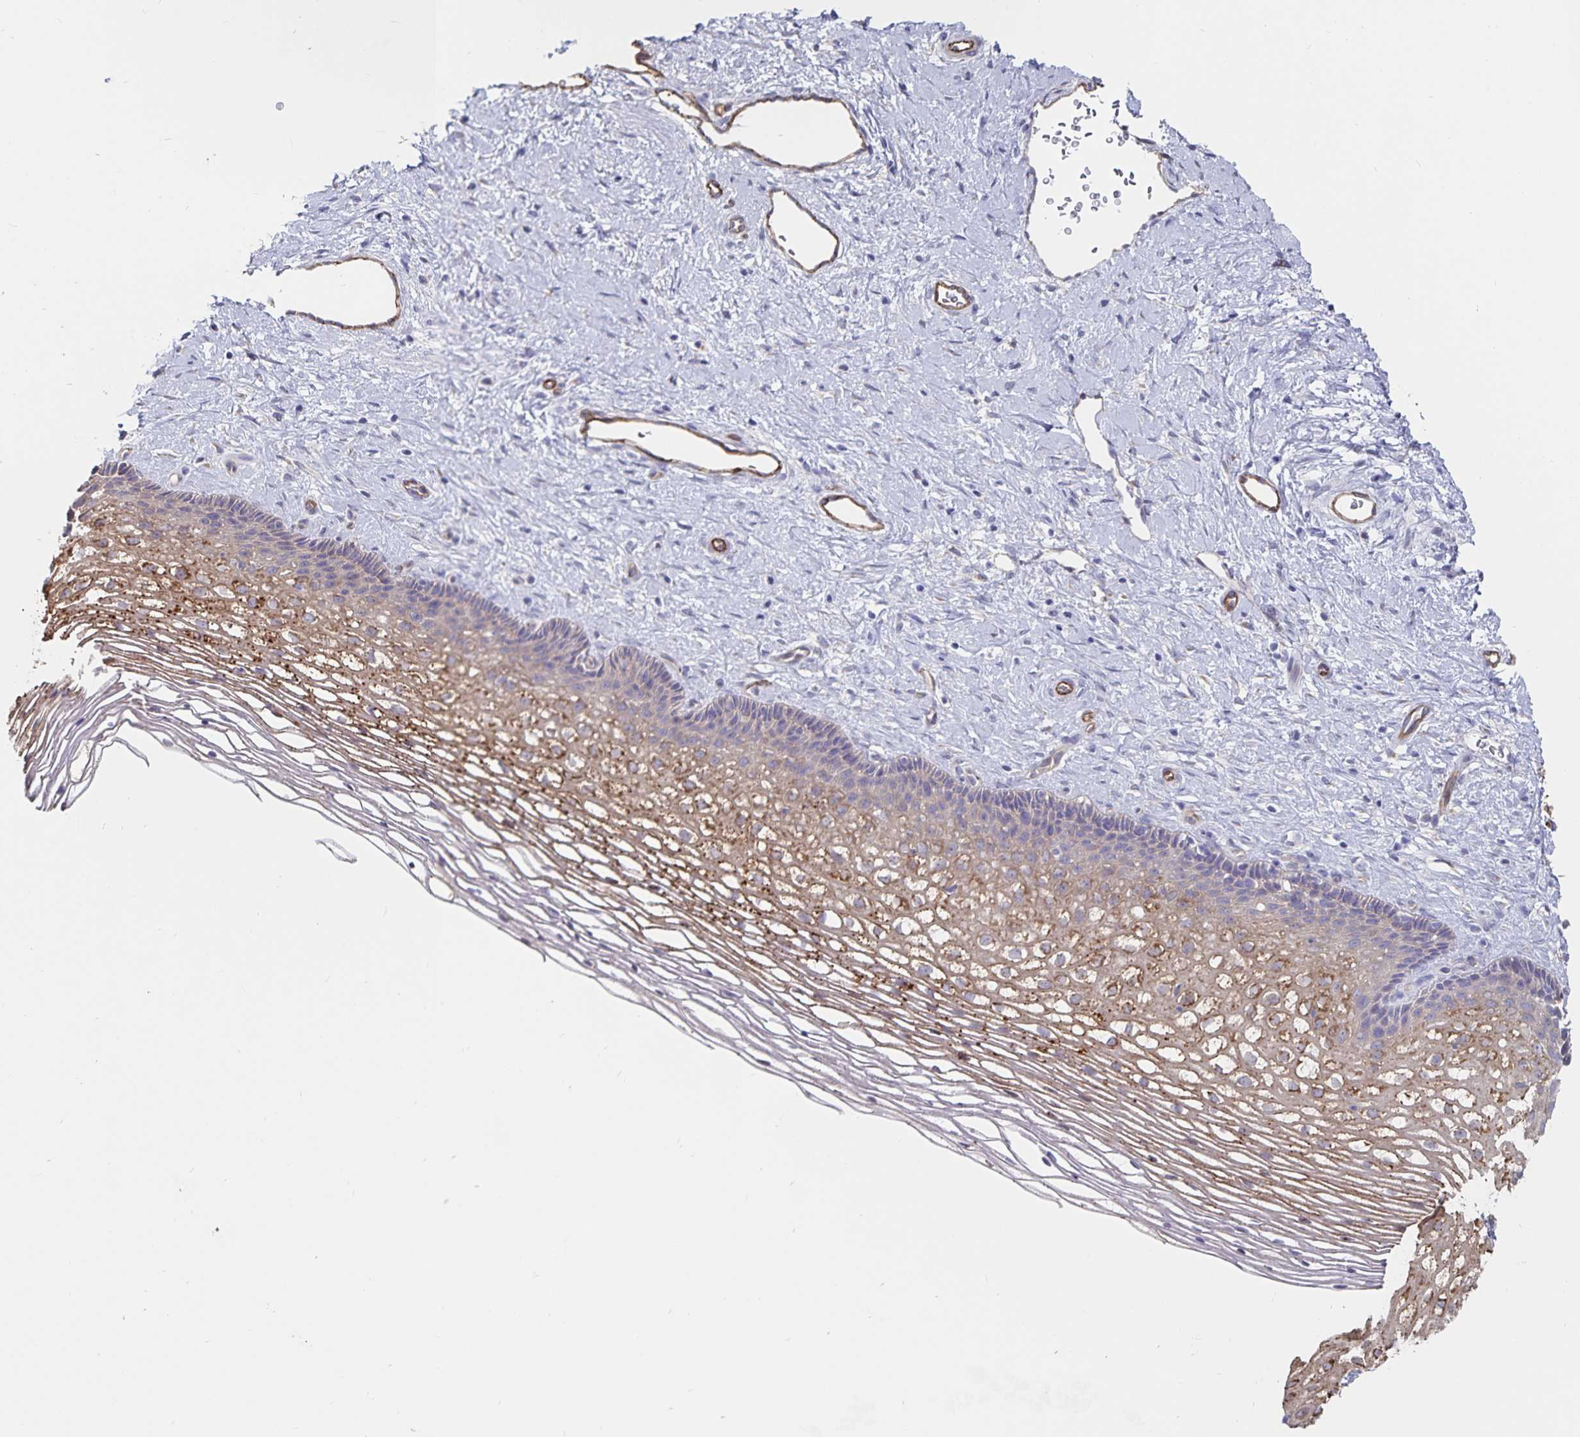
{"staining": {"intensity": "negative", "quantity": "none", "location": "none"}, "tissue": "cervix", "cell_type": "Glandular cells", "image_type": "normal", "snomed": [{"axis": "morphology", "description": "Normal tissue, NOS"}, {"axis": "topography", "description": "Cervix"}], "caption": "The image displays no significant staining in glandular cells of cervix. (Immunohistochemistry, brightfield microscopy, high magnification).", "gene": "SSTR1", "patient": {"sex": "female", "age": 34}}